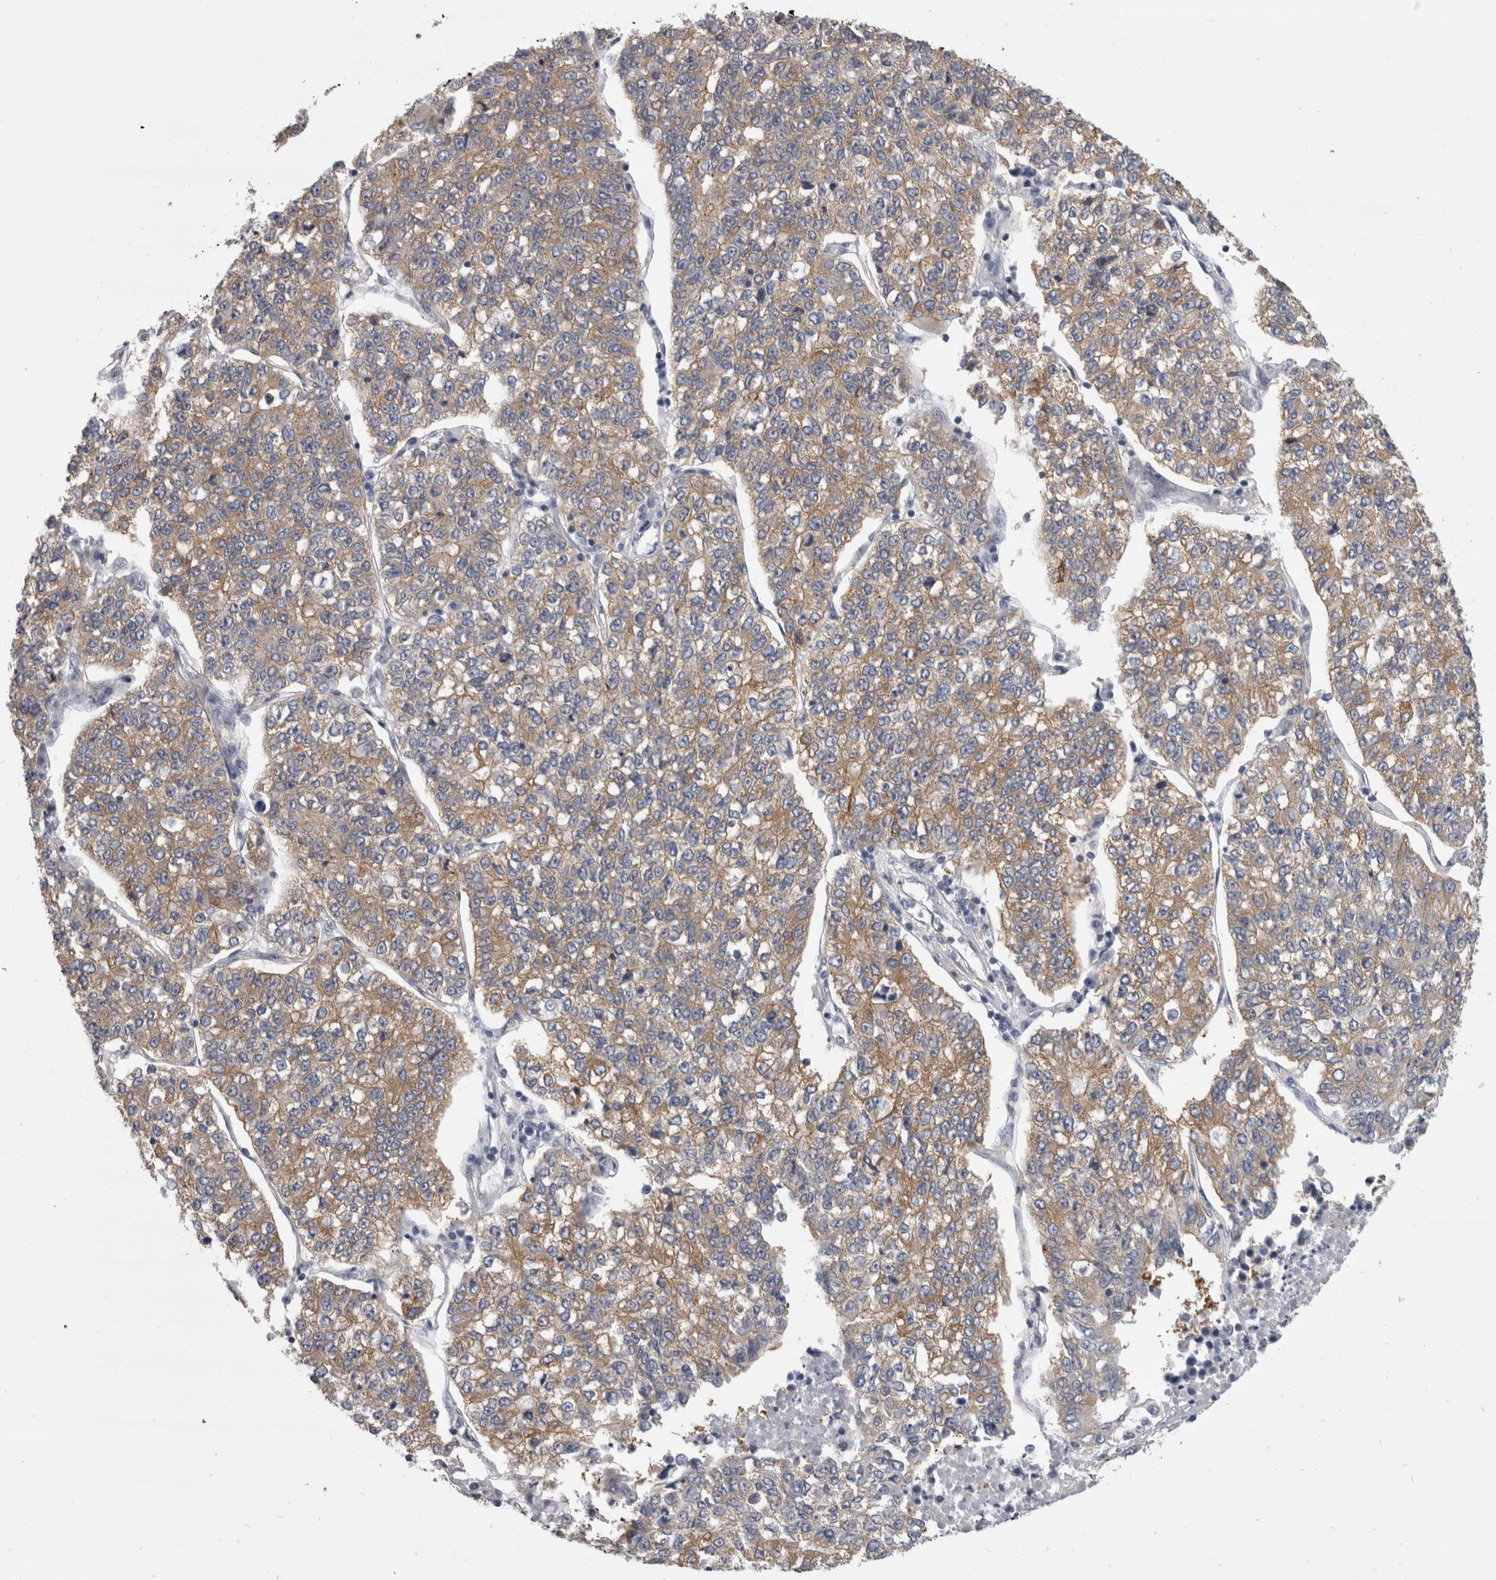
{"staining": {"intensity": "moderate", "quantity": "25%-75%", "location": "cytoplasmic/membranous"}, "tissue": "lung cancer", "cell_type": "Tumor cells", "image_type": "cancer", "snomed": [{"axis": "morphology", "description": "Adenocarcinoma, NOS"}, {"axis": "topography", "description": "Lung"}], "caption": "DAB (3,3'-diaminobenzidine) immunohistochemical staining of human lung cancer (adenocarcinoma) displays moderate cytoplasmic/membranous protein positivity in approximately 25%-75% of tumor cells.", "gene": "LYZL6", "patient": {"sex": "male", "age": 49}}